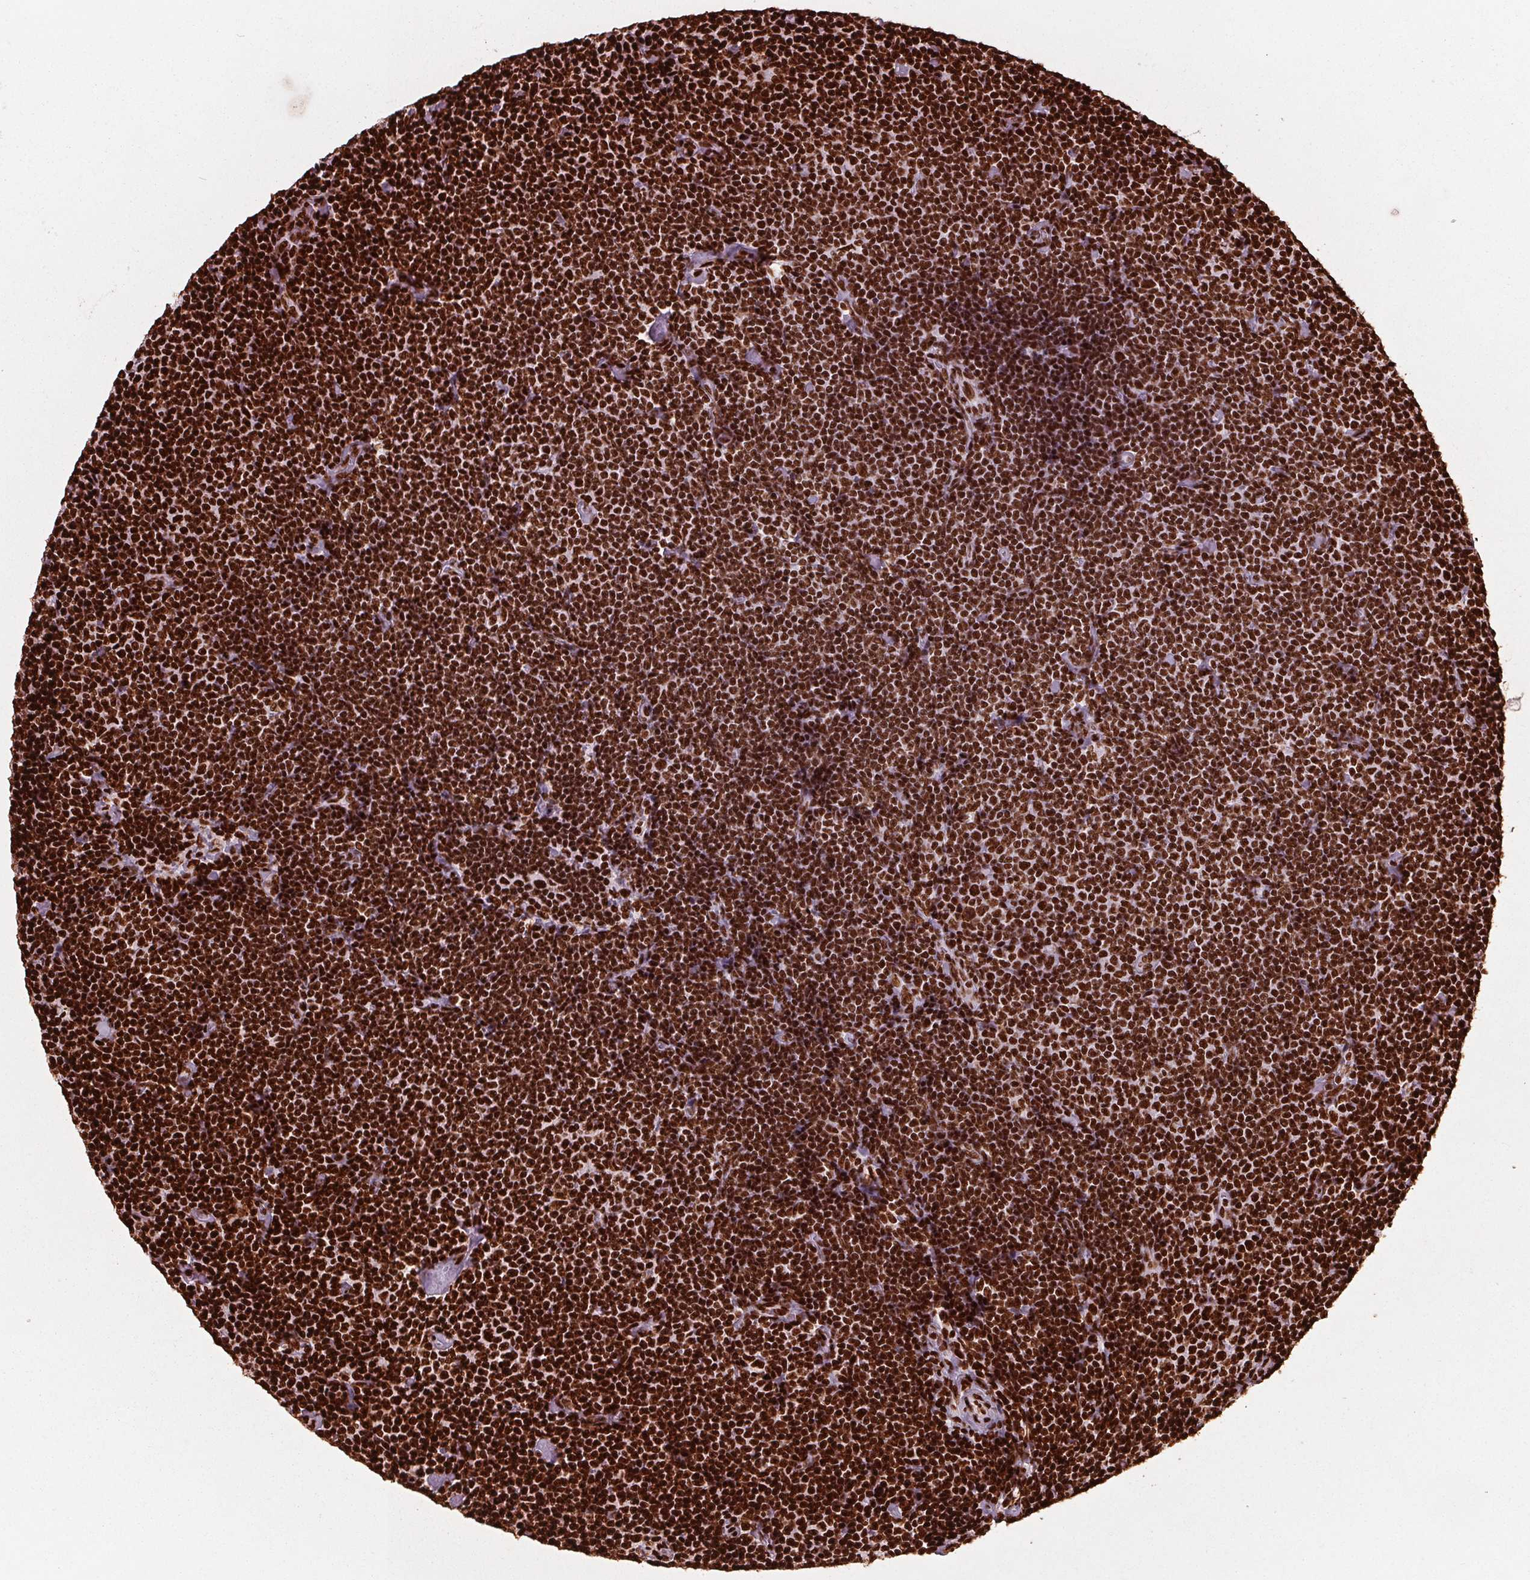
{"staining": {"intensity": "strong", "quantity": ">75%", "location": "nuclear"}, "tissue": "lymphoma", "cell_type": "Tumor cells", "image_type": "cancer", "snomed": [{"axis": "morphology", "description": "Malignant lymphoma, non-Hodgkin's type, Low grade"}, {"axis": "topography", "description": "Lymph node"}], "caption": "Immunohistochemistry histopathology image of human malignant lymphoma, non-Hodgkin's type (low-grade) stained for a protein (brown), which shows high levels of strong nuclear positivity in approximately >75% of tumor cells.", "gene": "BRD4", "patient": {"sex": "male", "age": 81}}